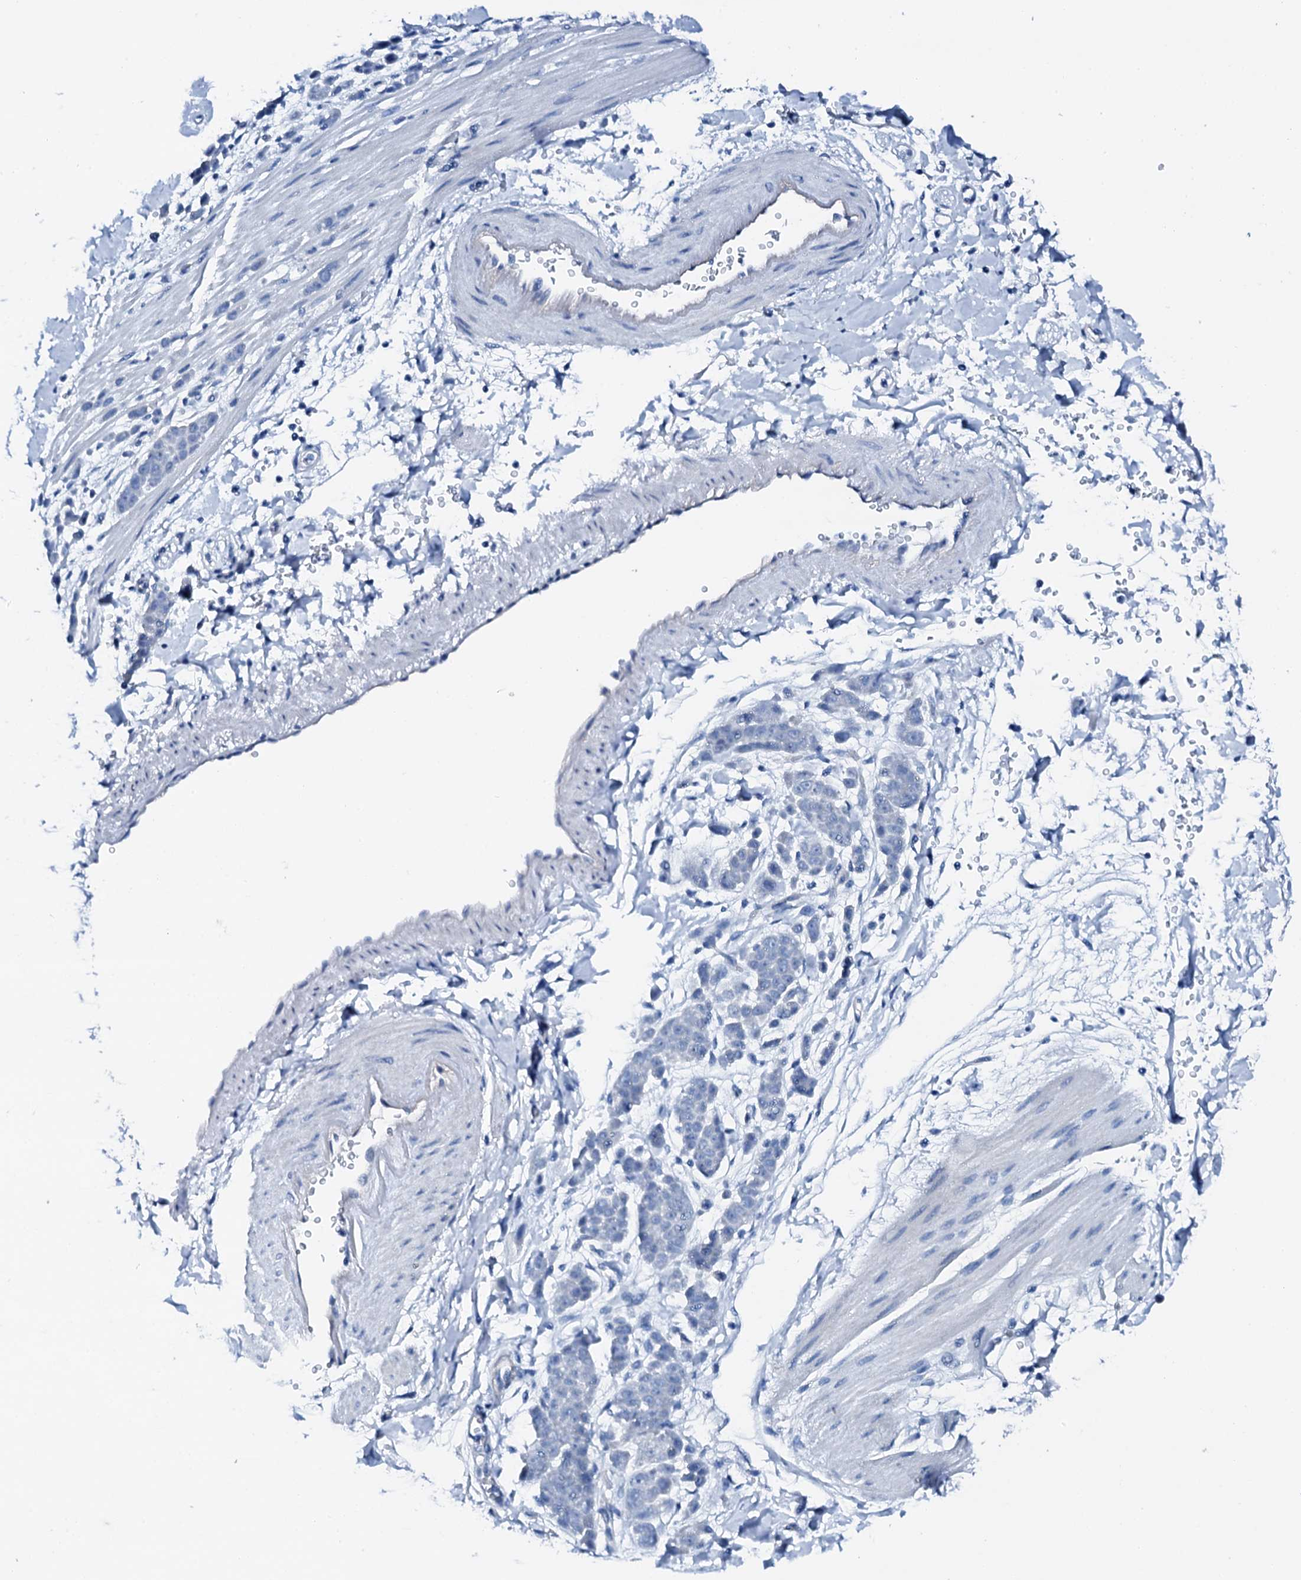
{"staining": {"intensity": "negative", "quantity": "none", "location": "none"}, "tissue": "pancreatic cancer", "cell_type": "Tumor cells", "image_type": "cancer", "snomed": [{"axis": "morphology", "description": "Normal tissue, NOS"}, {"axis": "morphology", "description": "Adenocarcinoma, NOS"}, {"axis": "topography", "description": "Pancreas"}], "caption": "DAB immunohistochemical staining of human adenocarcinoma (pancreatic) displays no significant staining in tumor cells. The staining was performed using DAB to visualize the protein expression in brown, while the nuclei were stained in blue with hematoxylin (Magnification: 20x).", "gene": "PTH", "patient": {"sex": "female", "age": 64}}